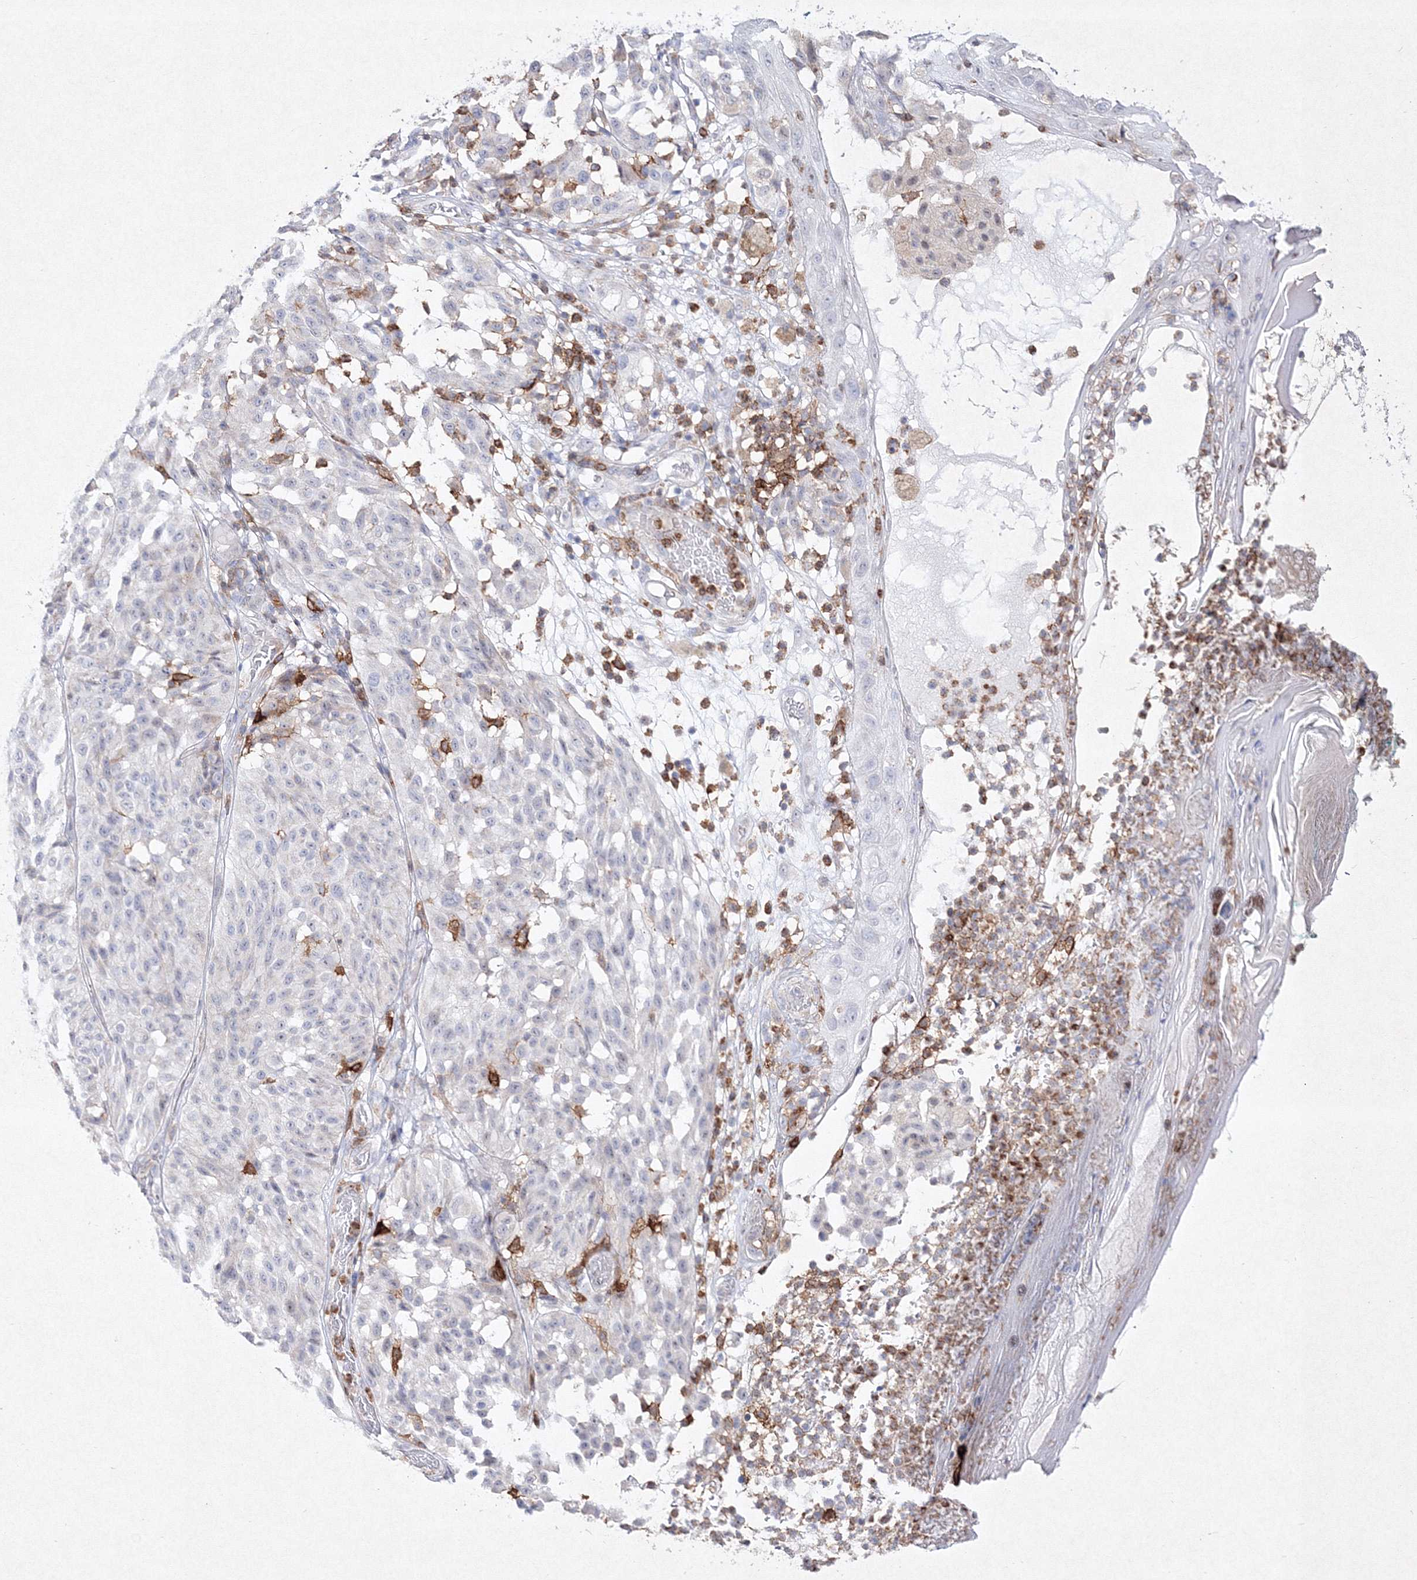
{"staining": {"intensity": "negative", "quantity": "none", "location": "none"}, "tissue": "melanoma", "cell_type": "Tumor cells", "image_type": "cancer", "snomed": [{"axis": "morphology", "description": "Malignant melanoma, NOS"}, {"axis": "topography", "description": "Skin"}], "caption": "The histopathology image exhibits no significant staining in tumor cells of malignant melanoma.", "gene": "HCST", "patient": {"sex": "female", "age": 46}}